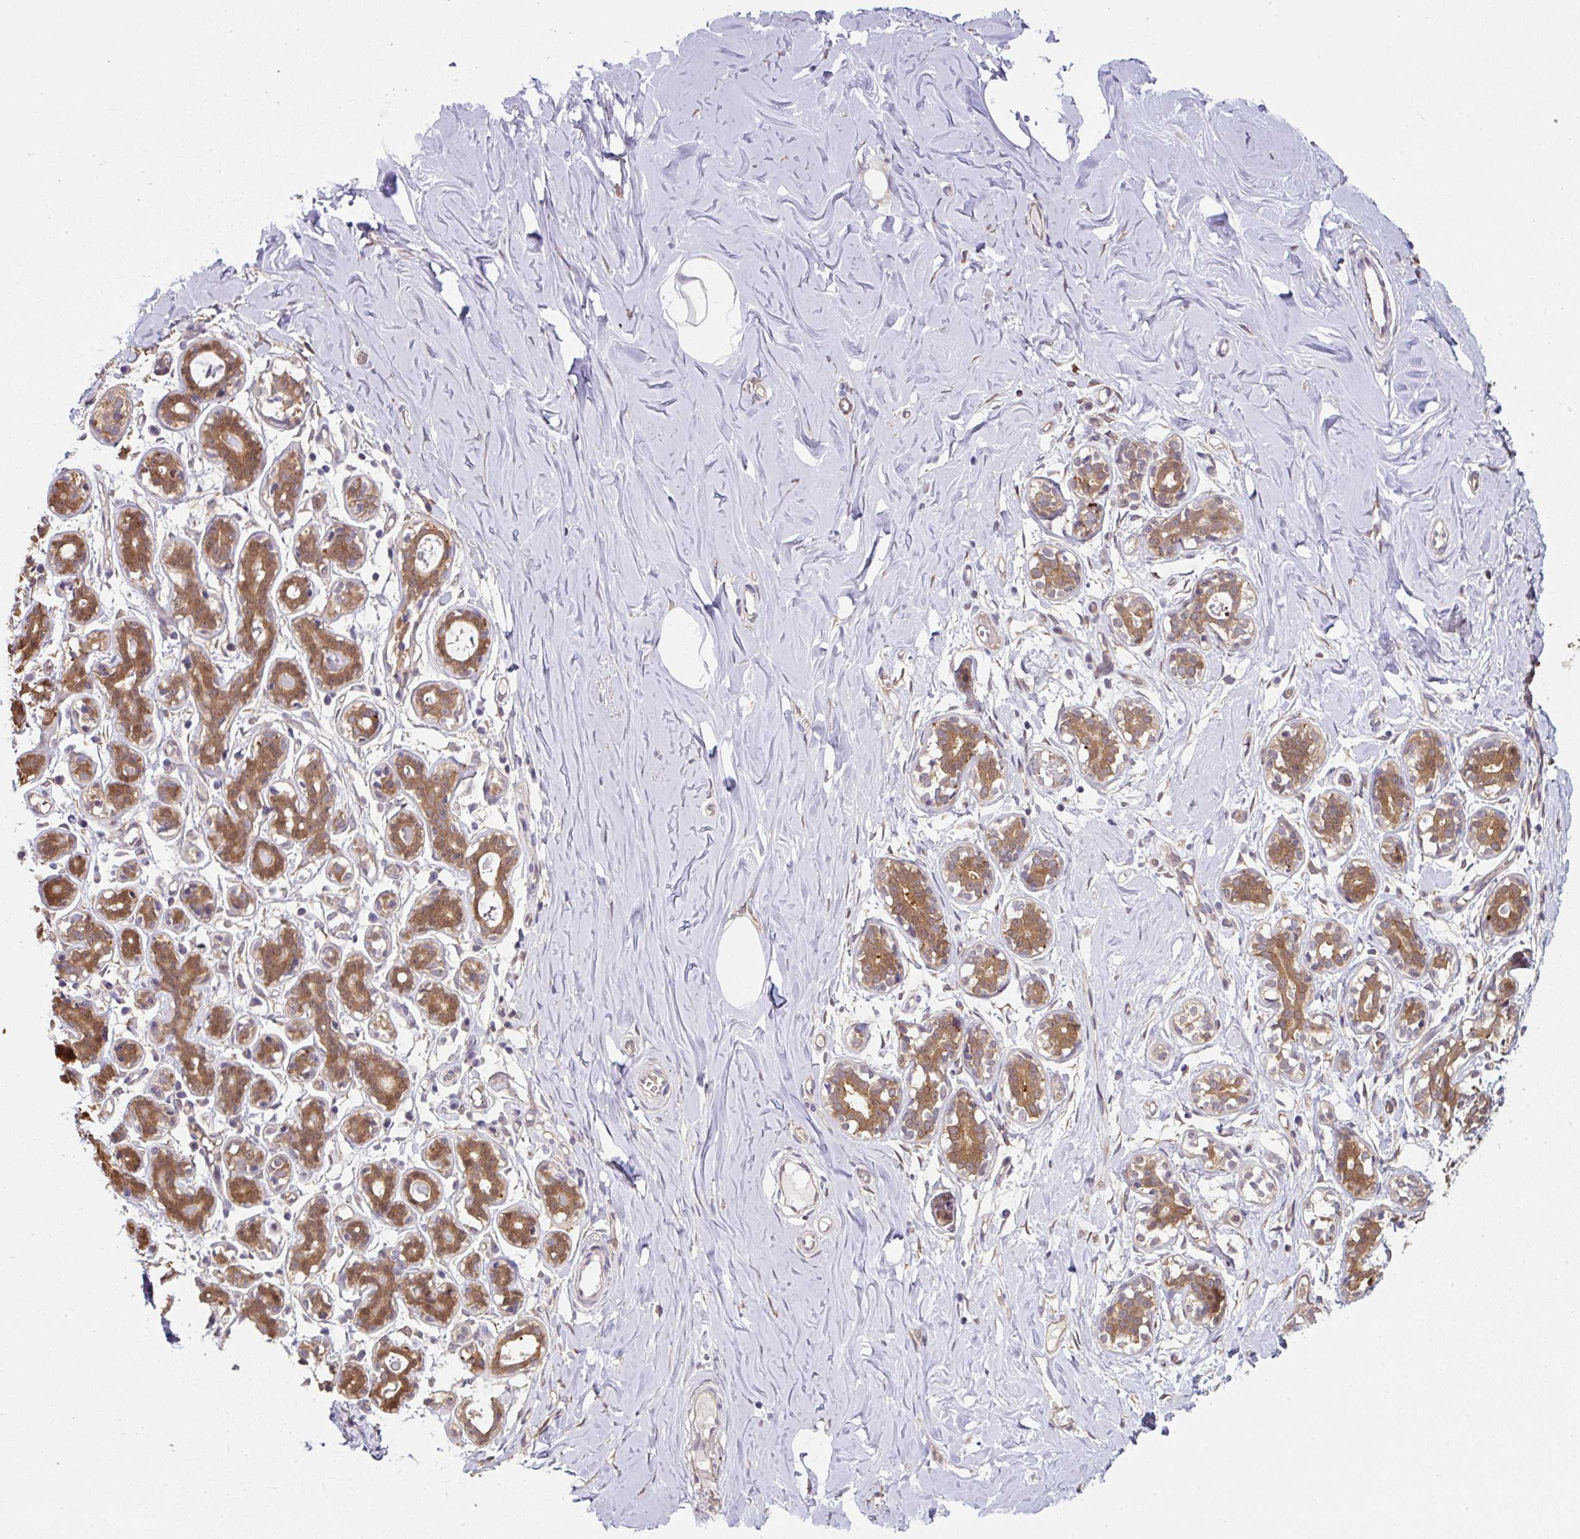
{"staining": {"intensity": "negative", "quantity": "none", "location": "none"}, "tissue": "breast", "cell_type": "Adipocytes", "image_type": "normal", "snomed": [{"axis": "morphology", "description": "Normal tissue, NOS"}, {"axis": "topography", "description": "Breast"}], "caption": "This is a image of immunohistochemistry (IHC) staining of normal breast, which shows no positivity in adipocytes. (Brightfield microscopy of DAB (3,3'-diaminobenzidine) immunohistochemistry (IHC) at high magnification).", "gene": "ST13", "patient": {"sex": "female", "age": 27}}